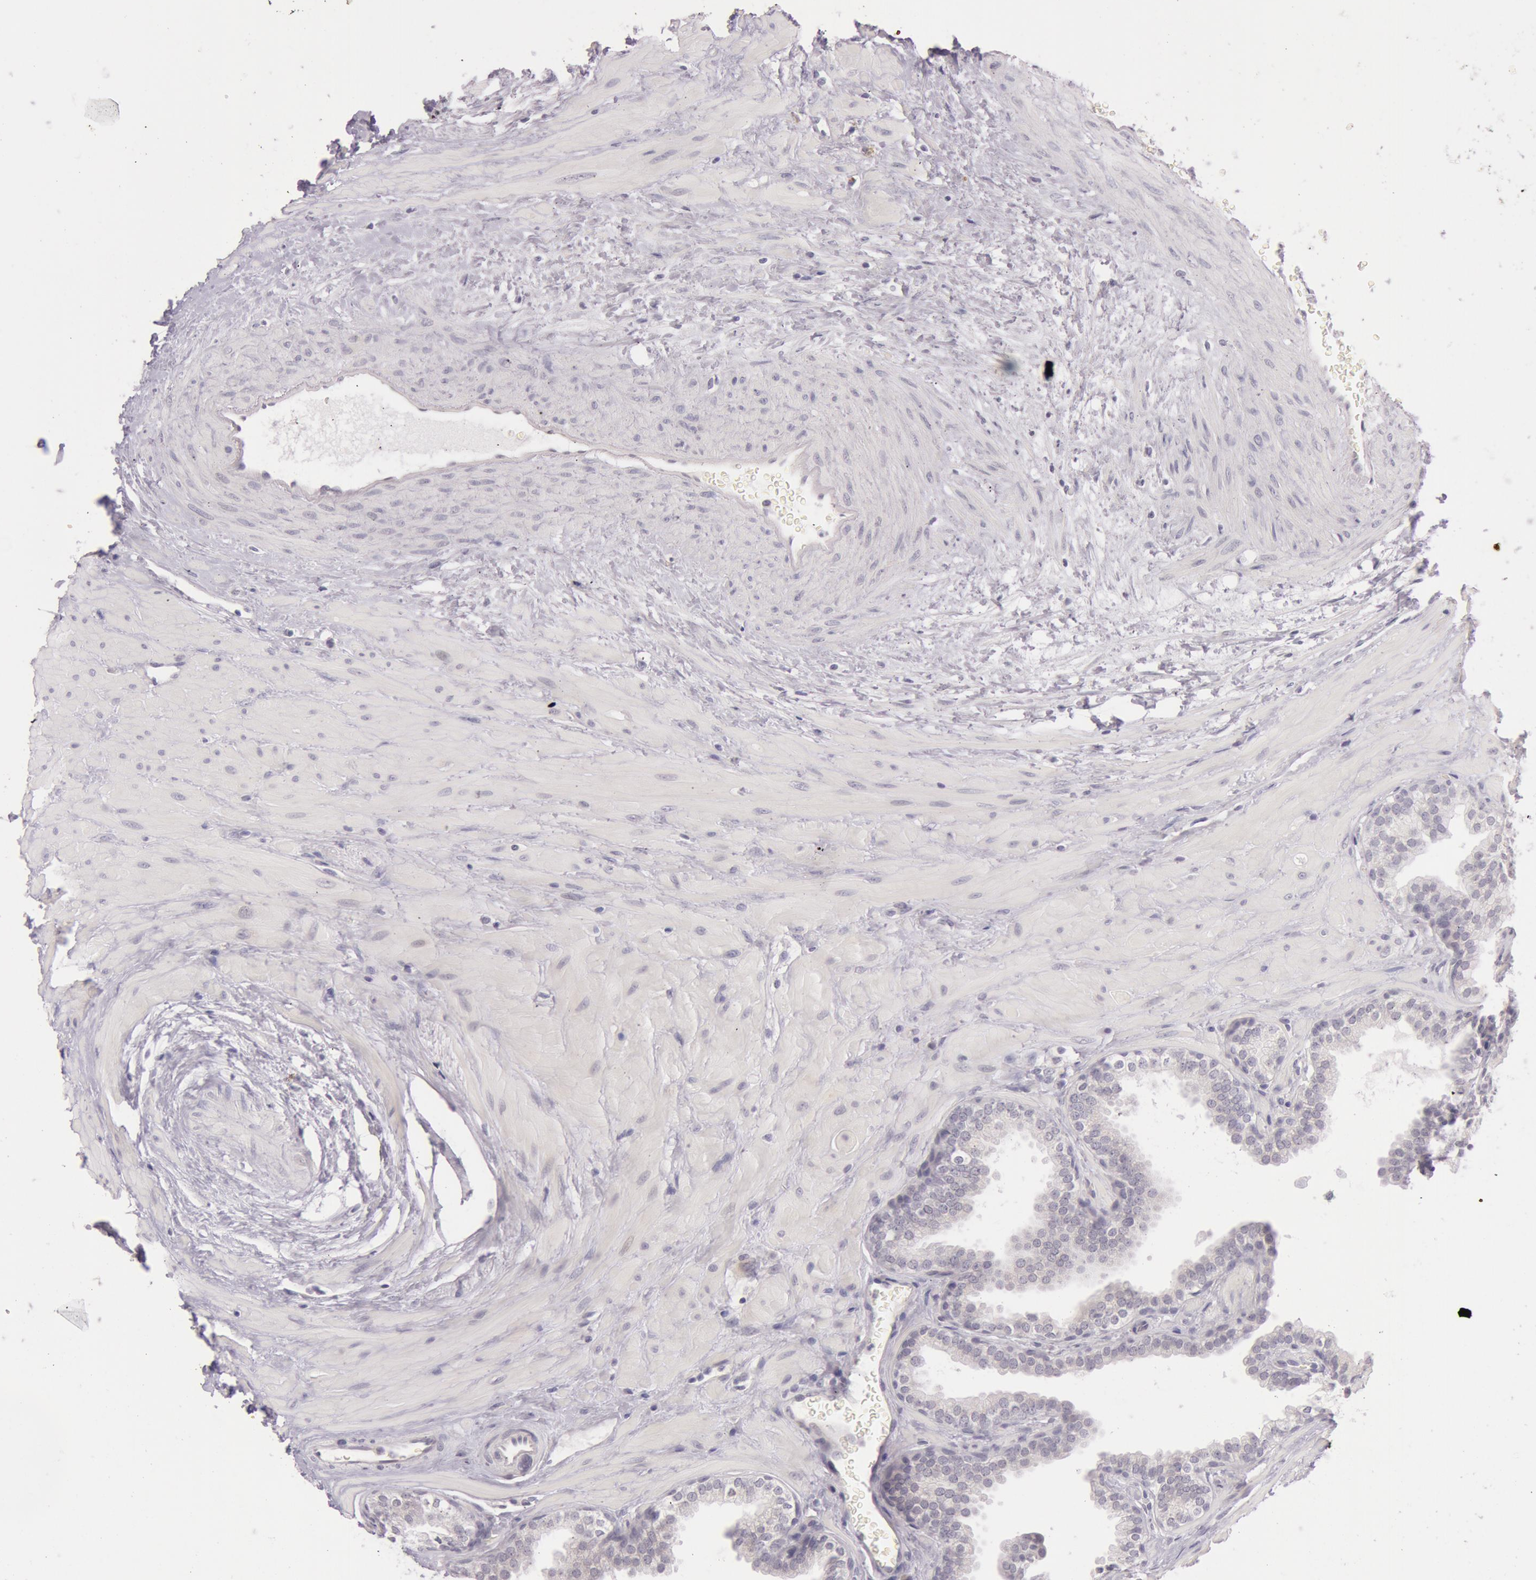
{"staining": {"intensity": "negative", "quantity": "none", "location": "none"}, "tissue": "prostate", "cell_type": "Glandular cells", "image_type": "normal", "snomed": [{"axis": "morphology", "description": "Normal tissue, NOS"}, {"axis": "topography", "description": "Prostate"}], "caption": "The photomicrograph shows no staining of glandular cells in benign prostate. (Brightfield microscopy of DAB (3,3'-diaminobenzidine) immunohistochemistry at high magnification).", "gene": "RBMY1A1", "patient": {"sex": "male", "age": 51}}